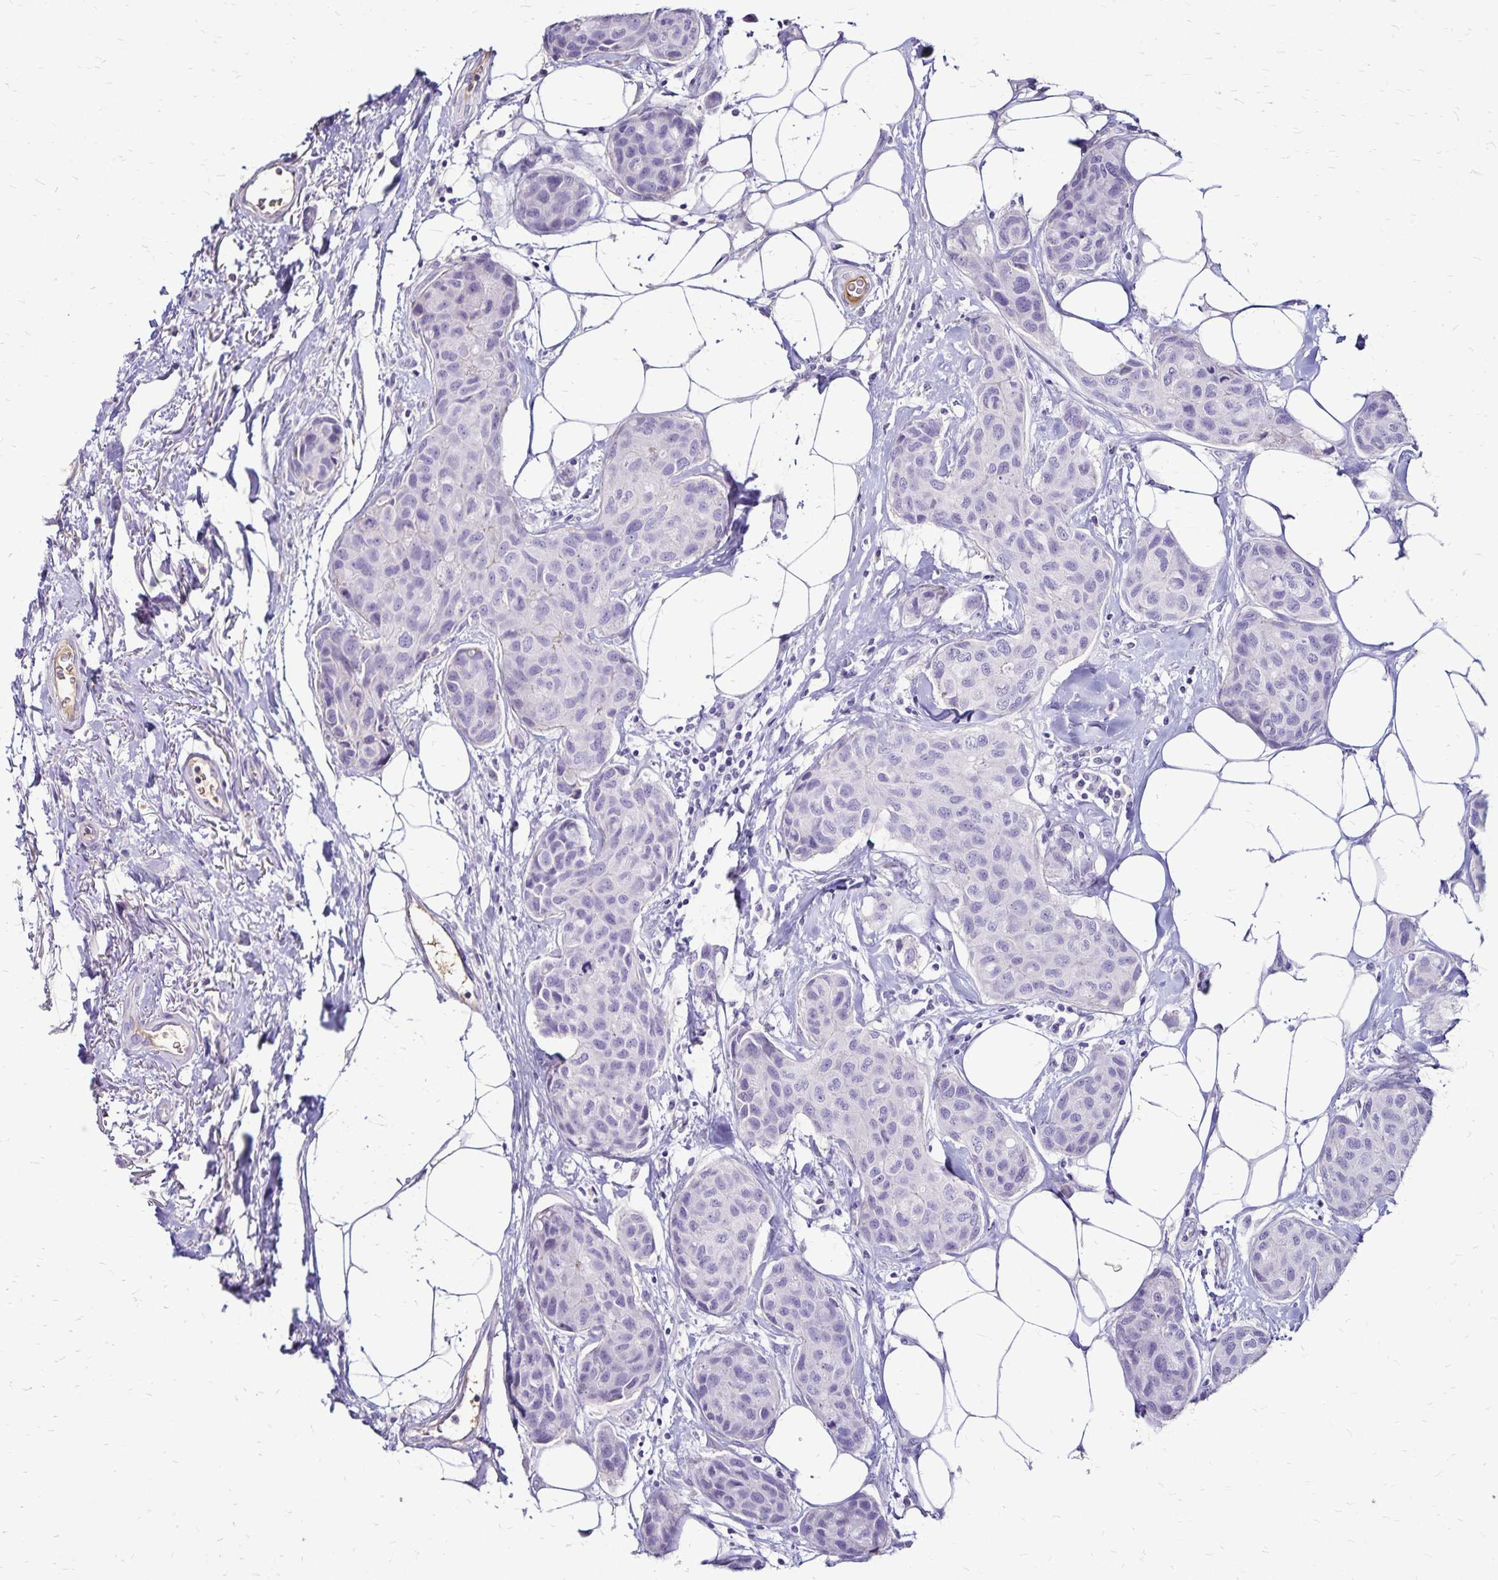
{"staining": {"intensity": "negative", "quantity": "none", "location": "none"}, "tissue": "breast cancer", "cell_type": "Tumor cells", "image_type": "cancer", "snomed": [{"axis": "morphology", "description": "Duct carcinoma"}, {"axis": "topography", "description": "Breast"}], "caption": "Histopathology image shows no protein positivity in tumor cells of infiltrating ductal carcinoma (breast) tissue. The staining was performed using DAB (3,3'-diaminobenzidine) to visualize the protein expression in brown, while the nuclei were stained in blue with hematoxylin (Magnification: 20x).", "gene": "KISS1", "patient": {"sex": "female", "age": 80}}